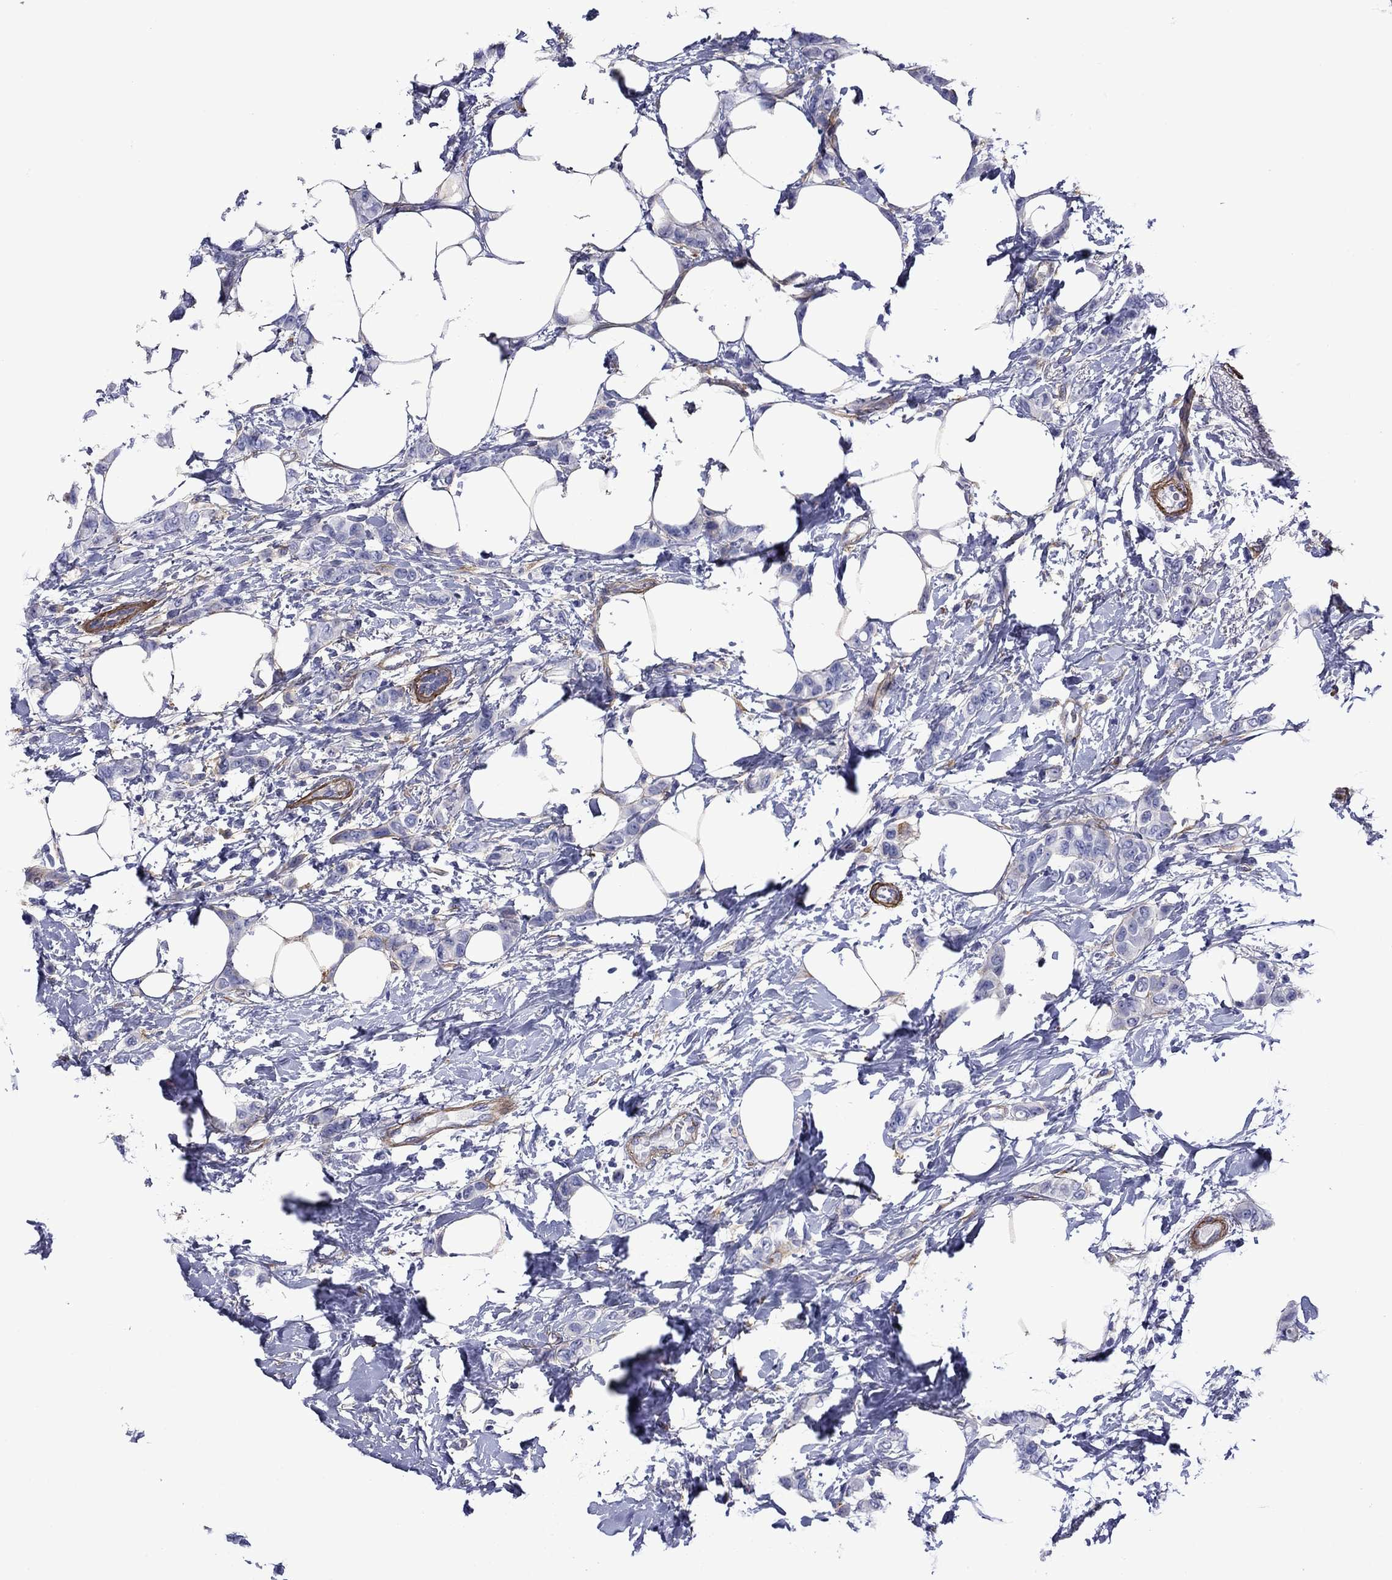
{"staining": {"intensity": "negative", "quantity": "none", "location": "none"}, "tissue": "breast cancer", "cell_type": "Tumor cells", "image_type": "cancer", "snomed": [{"axis": "morphology", "description": "Lobular carcinoma"}, {"axis": "topography", "description": "Breast"}], "caption": "Protein analysis of breast lobular carcinoma exhibits no significant expression in tumor cells.", "gene": "HSPG2", "patient": {"sex": "female", "age": 66}}